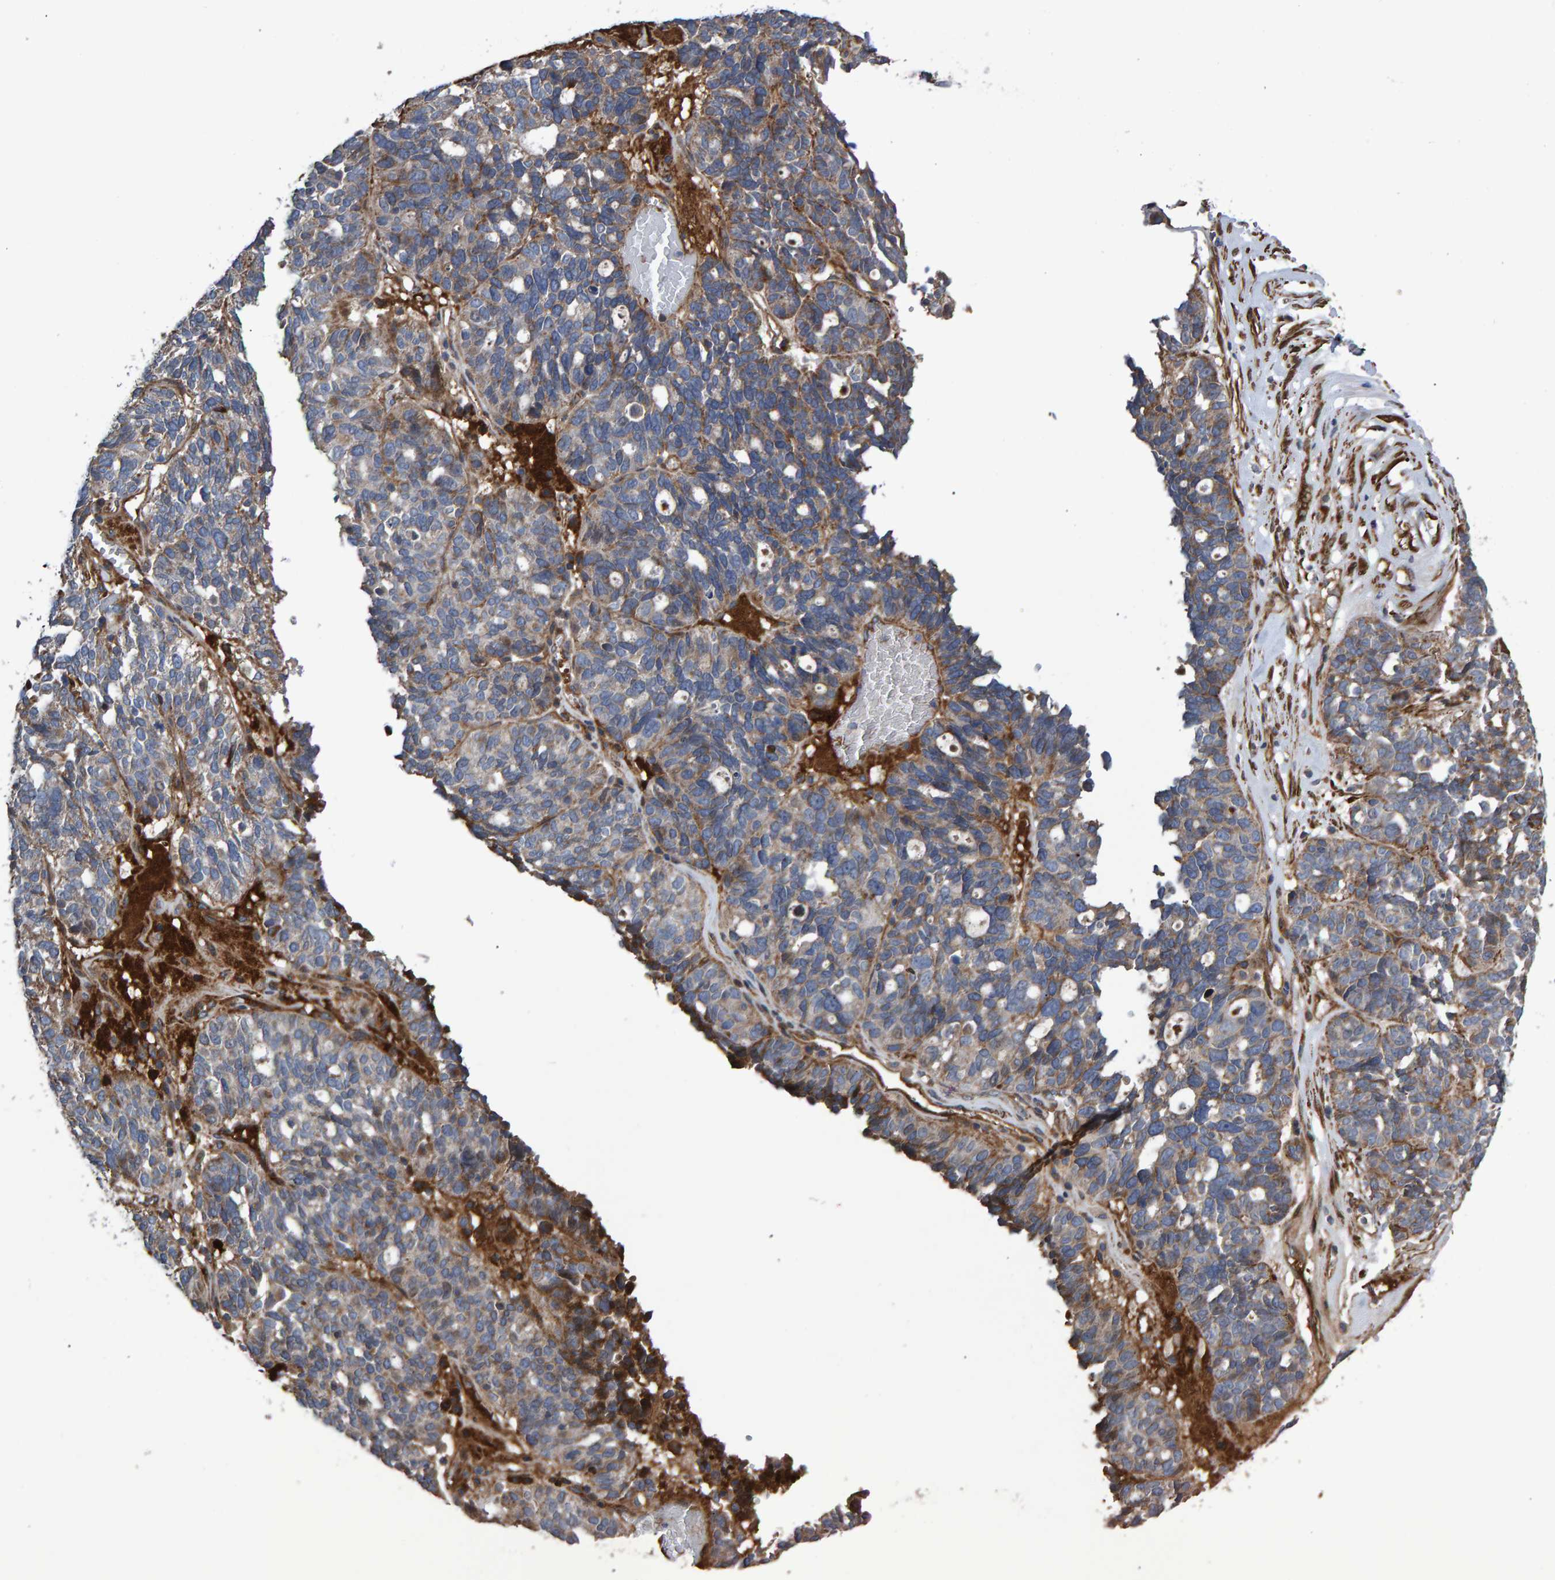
{"staining": {"intensity": "weak", "quantity": "25%-75%", "location": "cytoplasmic/membranous"}, "tissue": "ovarian cancer", "cell_type": "Tumor cells", "image_type": "cancer", "snomed": [{"axis": "morphology", "description": "Cystadenocarcinoma, serous, NOS"}, {"axis": "topography", "description": "Ovary"}], "caption": "Immunohistochemical staining of serous cystadenocarcinoma (ovarian) exhibits low levels of weak cytoplasmic/membranous positivity in about 25%-75% of tumor cells.", "gene": "SLIT2", "patient": {"sex": "female", "age": 59}}